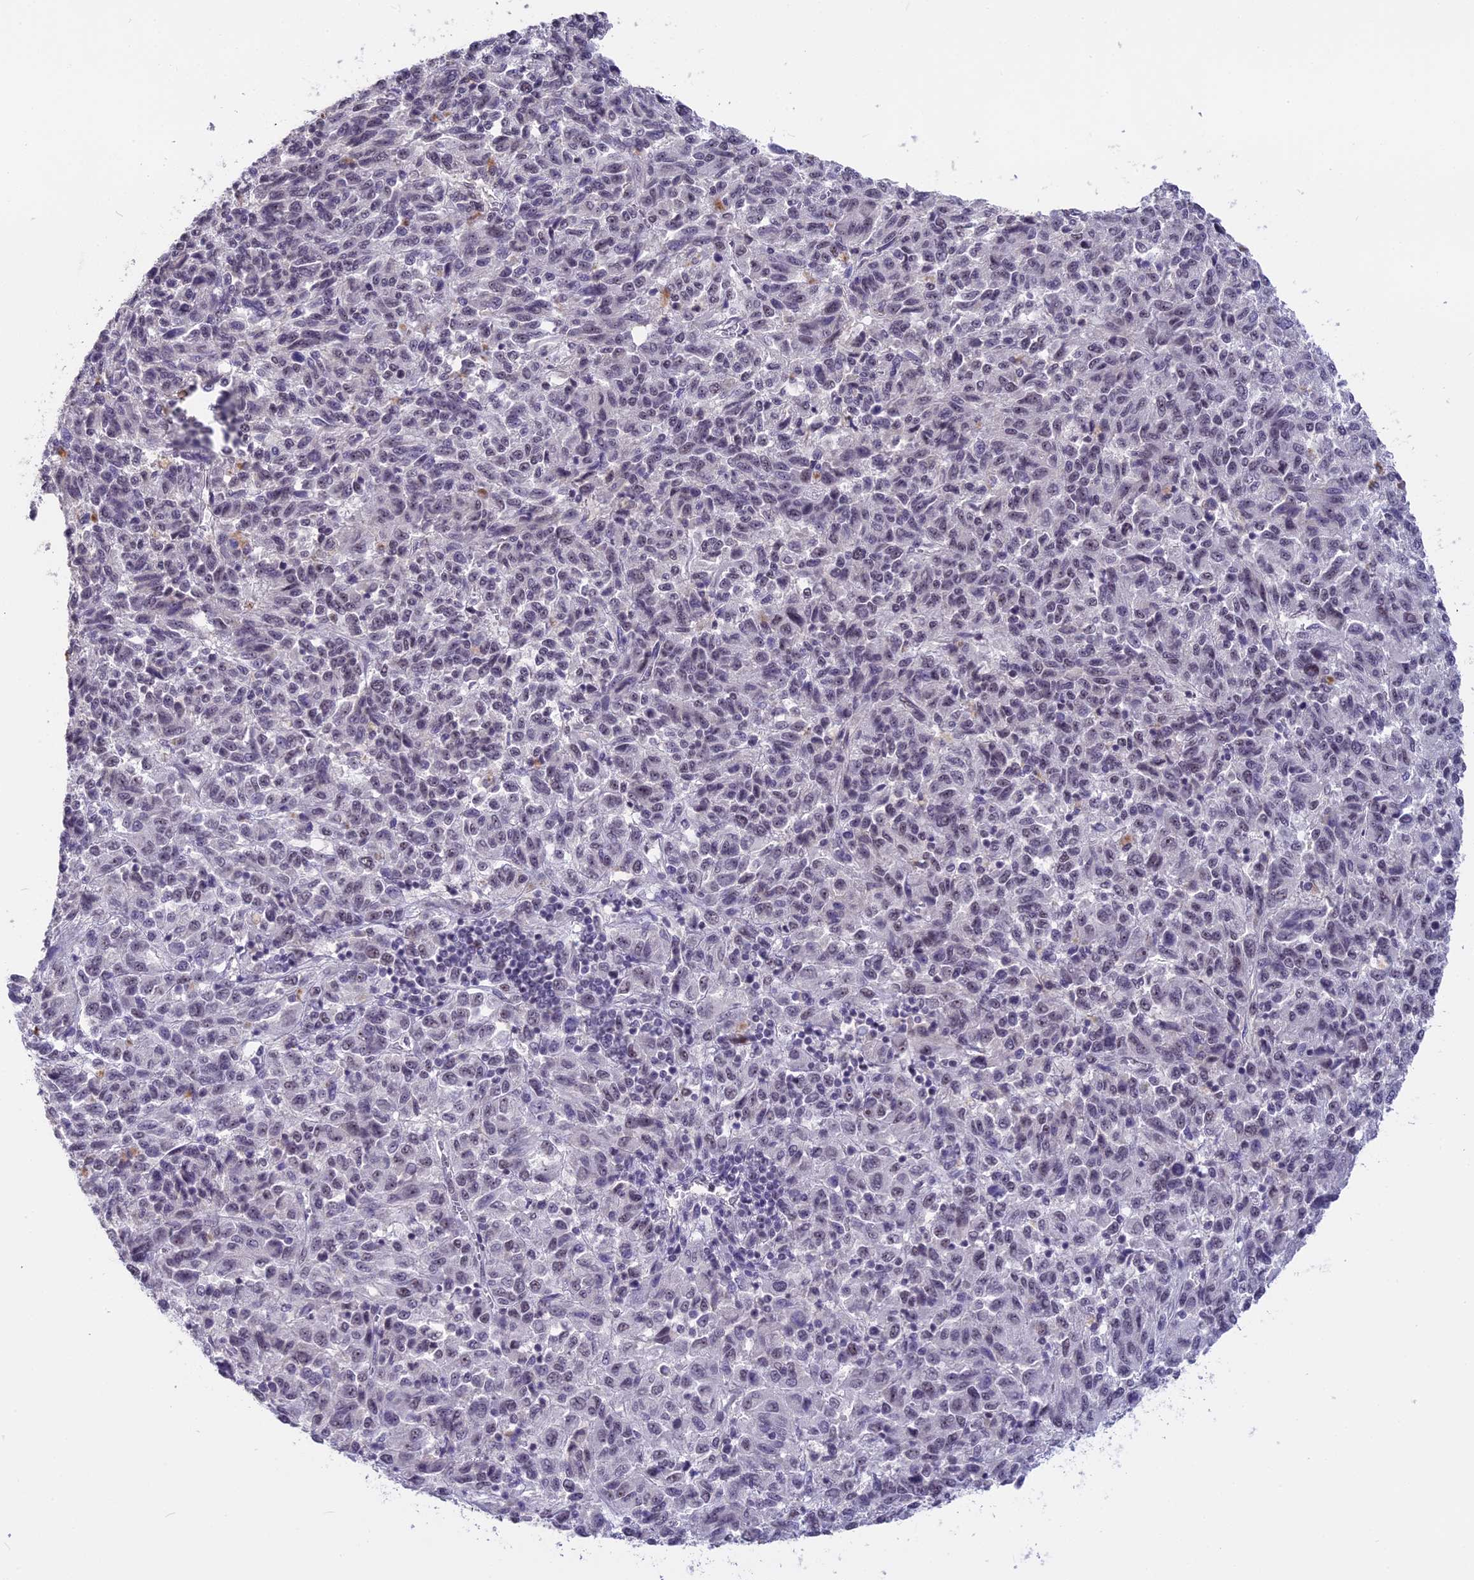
{"staining": {"intensity": "negative", "quantity": "none", "location": "none"}, "tissue": "melanoma", "cell_type": "Tumor cells", "image_type": "cancer", "snomed": [{"axis": "morphology", "description": "Malignant melanoma, Metastatic site"}, {"axis": "topography", "description": "Lung"}], "caption": "Immunohistochemistry (IHC) image of neoplastic tissue: human malignant melanoma (metastatic site) stained with DAB (3,3'-diaminobenzidine) displays no significant protein positivity in tumor cells.", "gene": "SETD2", "patient": {"sex": "male", "age": 64}}